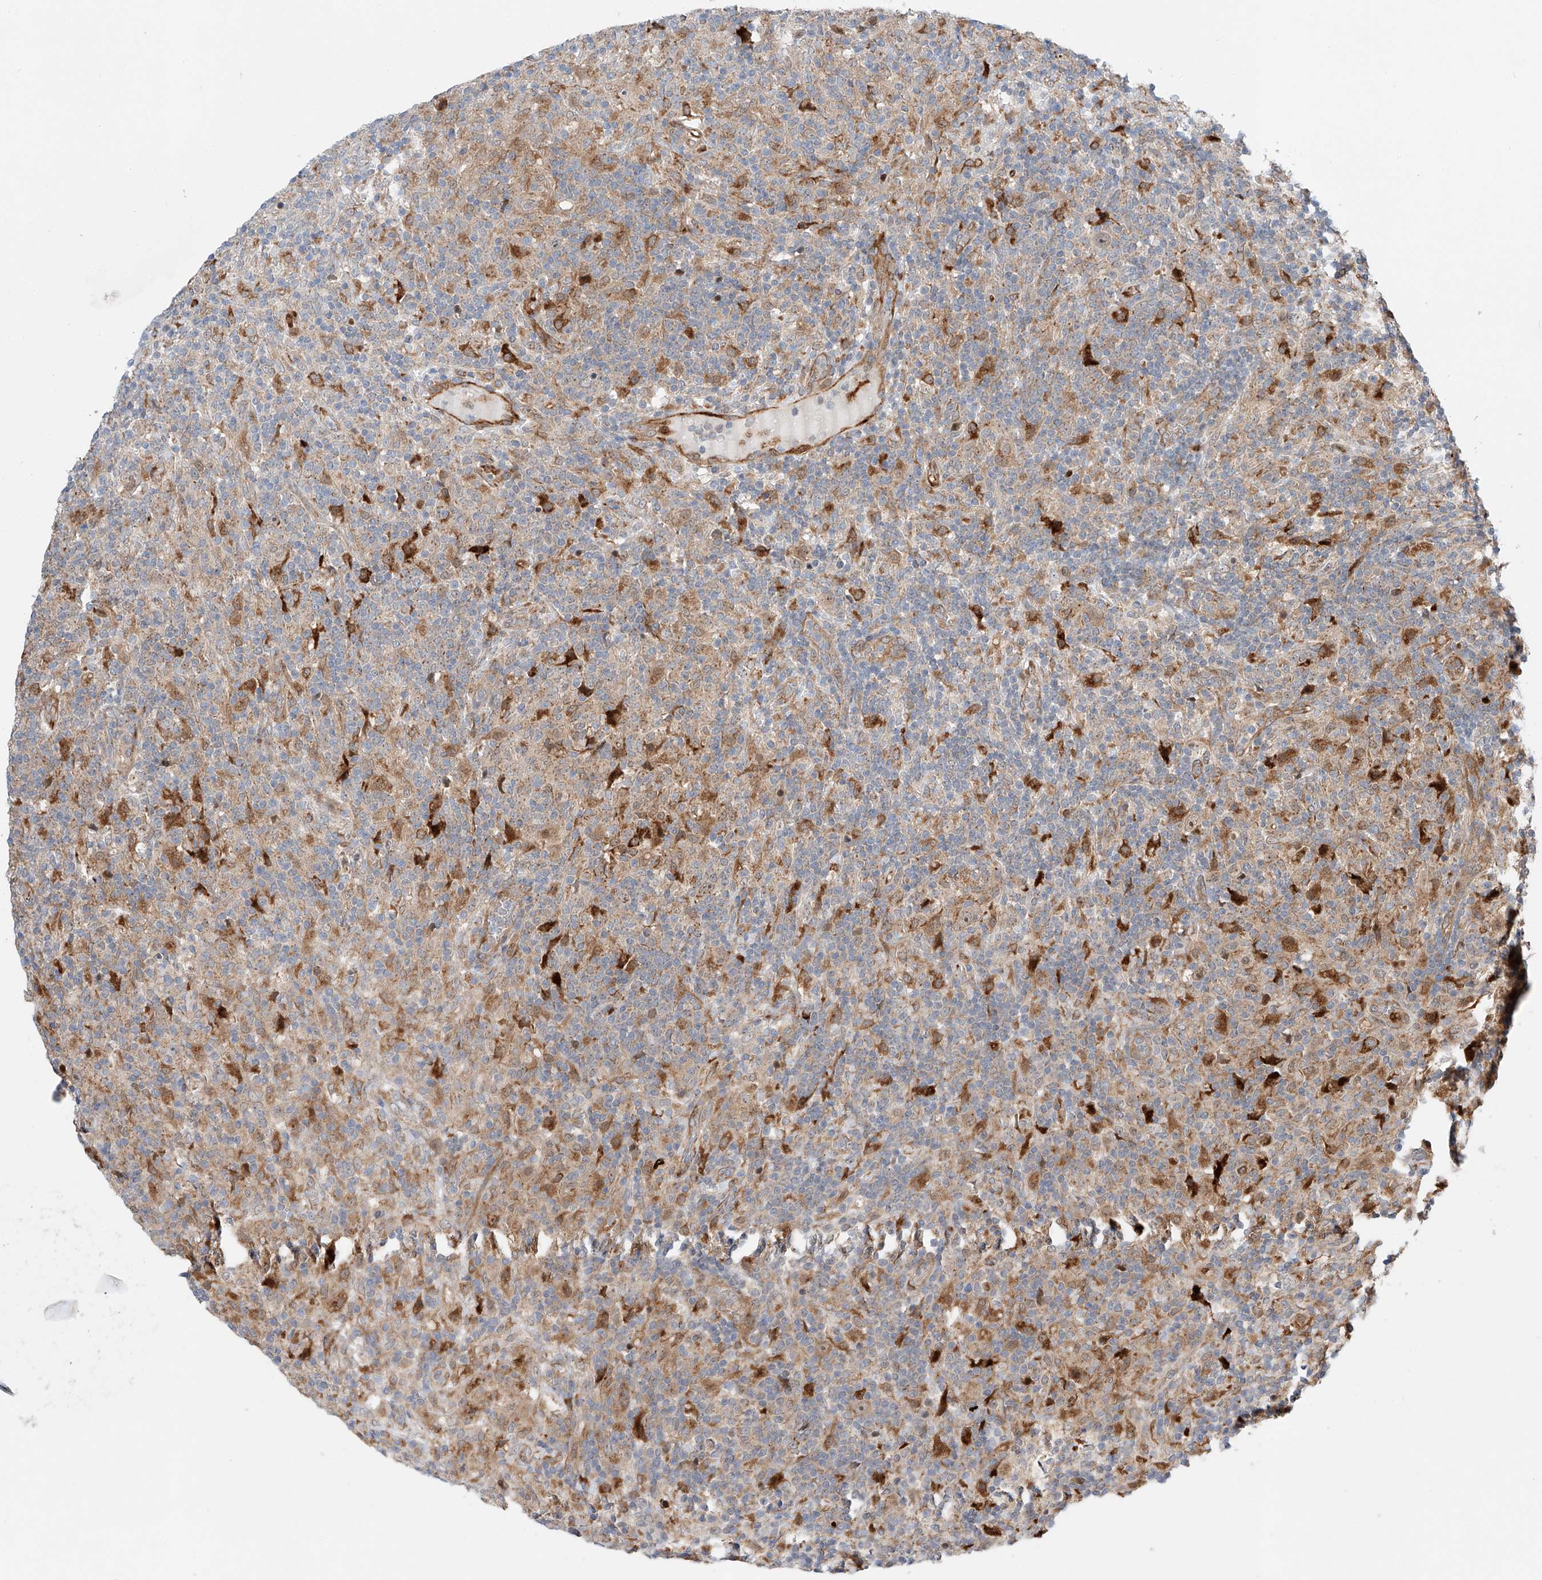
{"staining": {"intensity": "moderate", "quantity": "<25%", "location": "cytoplasmic/membranous"}, "tissue": "lymphoma", "cell_type": "Tumor cells", "image_type": "cancer", "snomed": [{"axis": "morphology", "description": "Hodgkin's disease, NOS"}, {"axis": "topography", "description": "Lymph node"}], "caption": "Immunohistochemistry (IHC) of lymphoma shows low levels of moderate cytoplasmic/membranous positivity in approximately <25% of tumor cells. The protein is shown in brown color, while the nuclei are stained blue.", "gene": "CLDND1", "patient": {"sex": "male", "age": 70}}